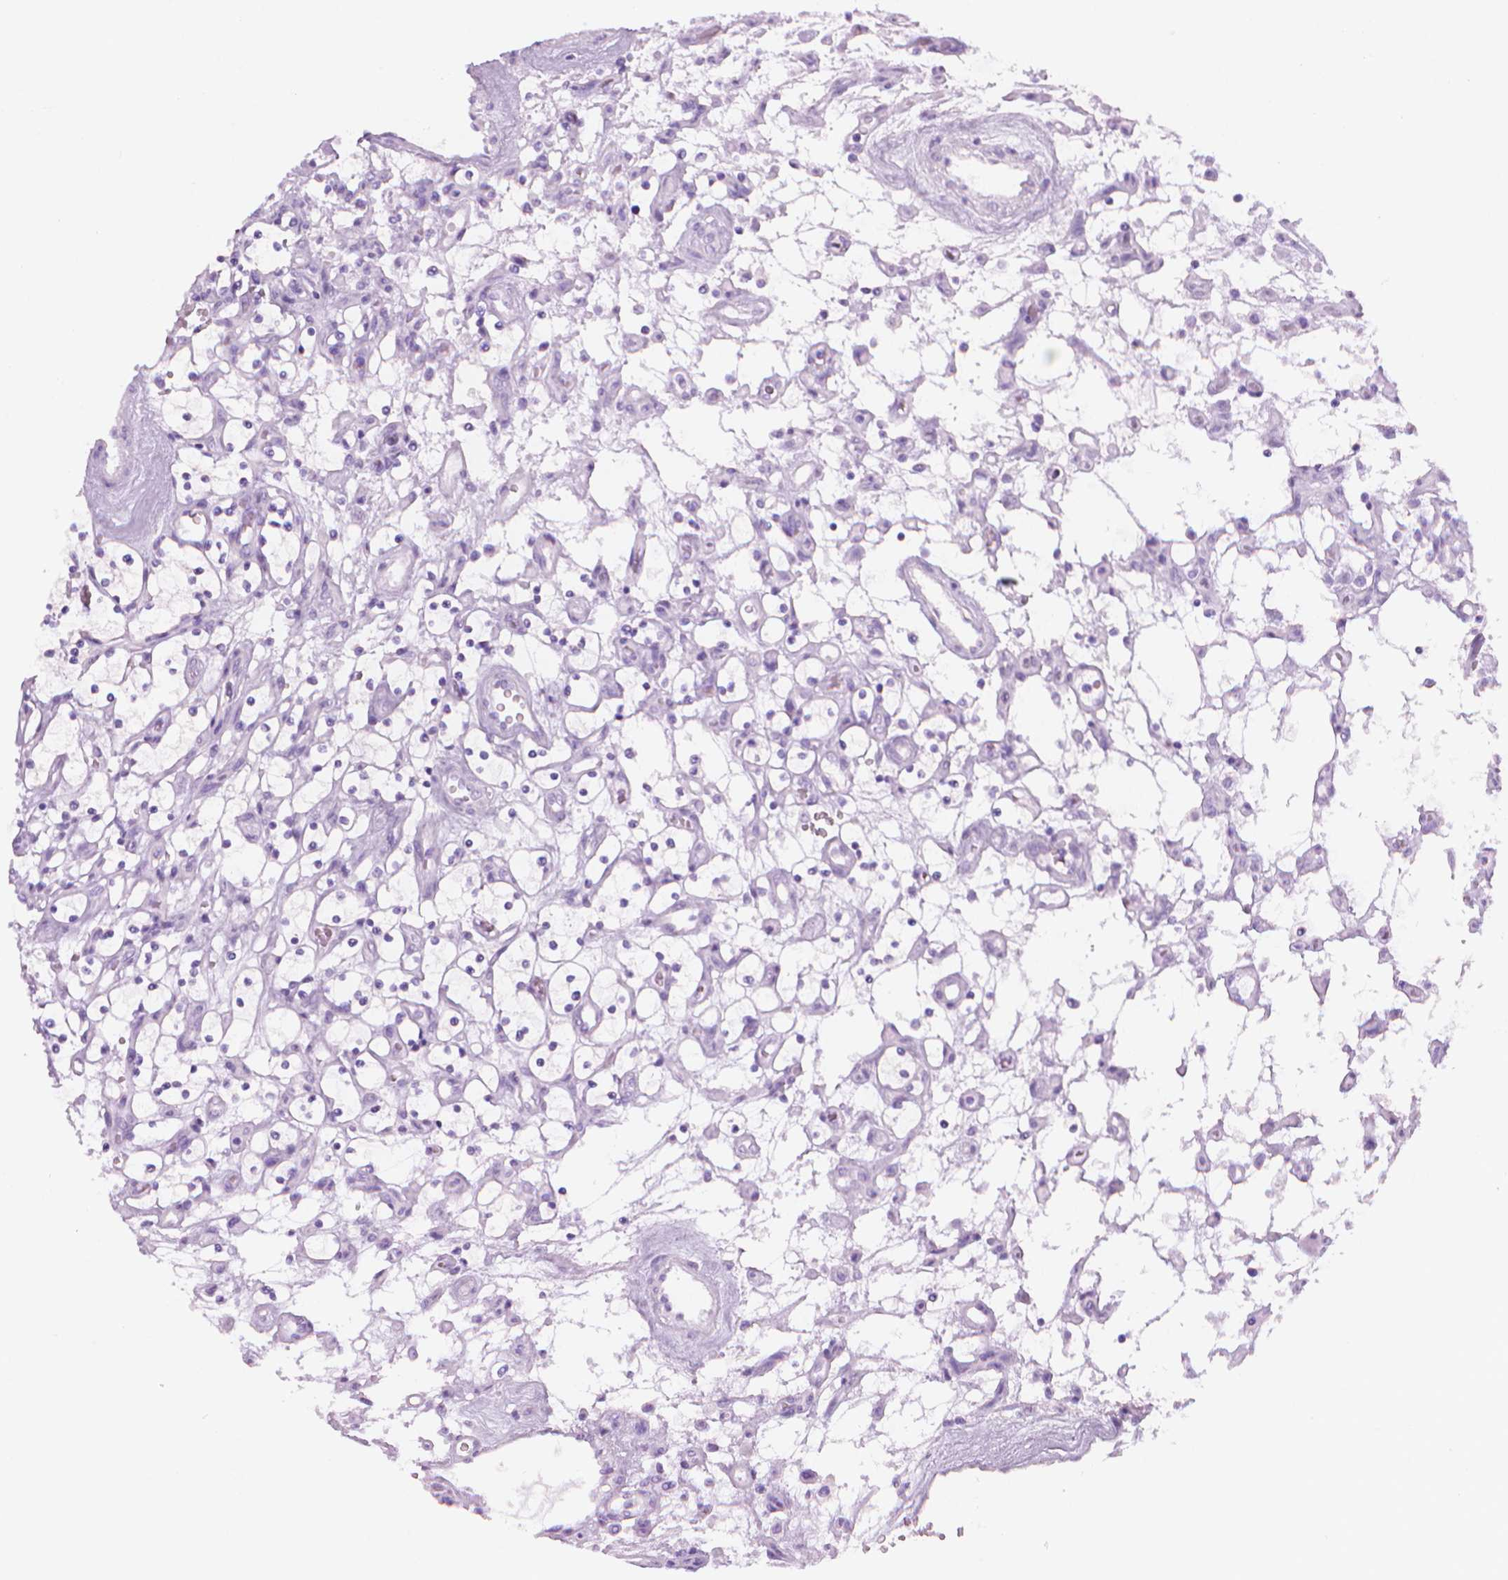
{"staining": {"intensity": "negative", "quantity": "none", "location": "none"}, "tissue": "renal cancer", "cell_type": "Tumor cells", "image_type": "cancer", "snomed": [{"axis": "morphology", "description": "Adenocarcinoma, NOS"}, {"axis": "topography", "description": "Kidney"}], "caption": "The histopathology image shows no significant staining in tumor cells of renal cancer.", "gene": "TTC29", "patient": {"sex": "female", "age": 69}}